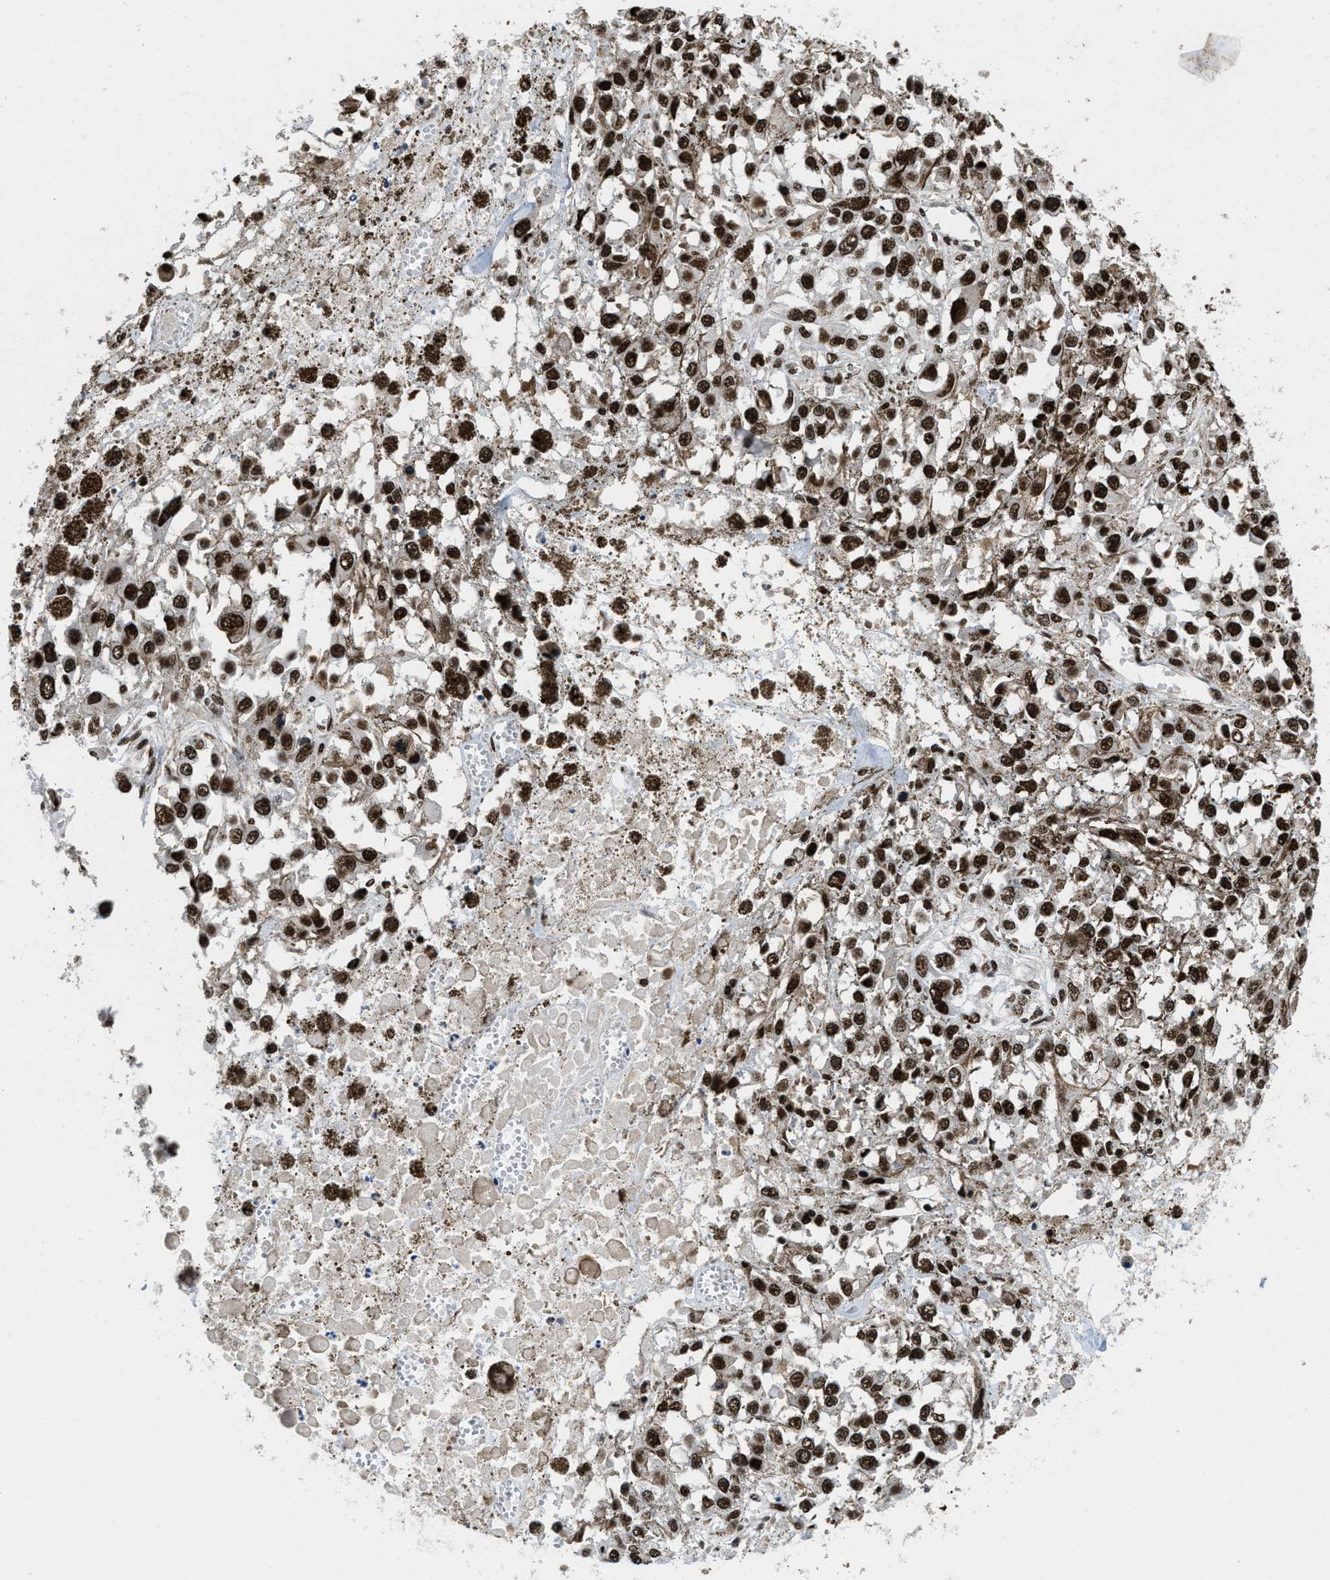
{"staining": {"intensity": "strong", "quantity": ">75%", "location": "nuclear"}, "tissue": "melanoma", "cell_type": "Tumor cells", "image_type": "cancer", "snomed": [{"axis": "morphology", "description": "Malignant melanoma, Metastatic site"}, {"axis": "topography", "description": "Lymph node"}], "caption": "Malignant melanoma (metastatic site) stained with a brown dye displays strong nuclear positive expression in about >75% of tumor cells.", "gene": "SAFB", "patient": {"sex": "male", "age": 59}}